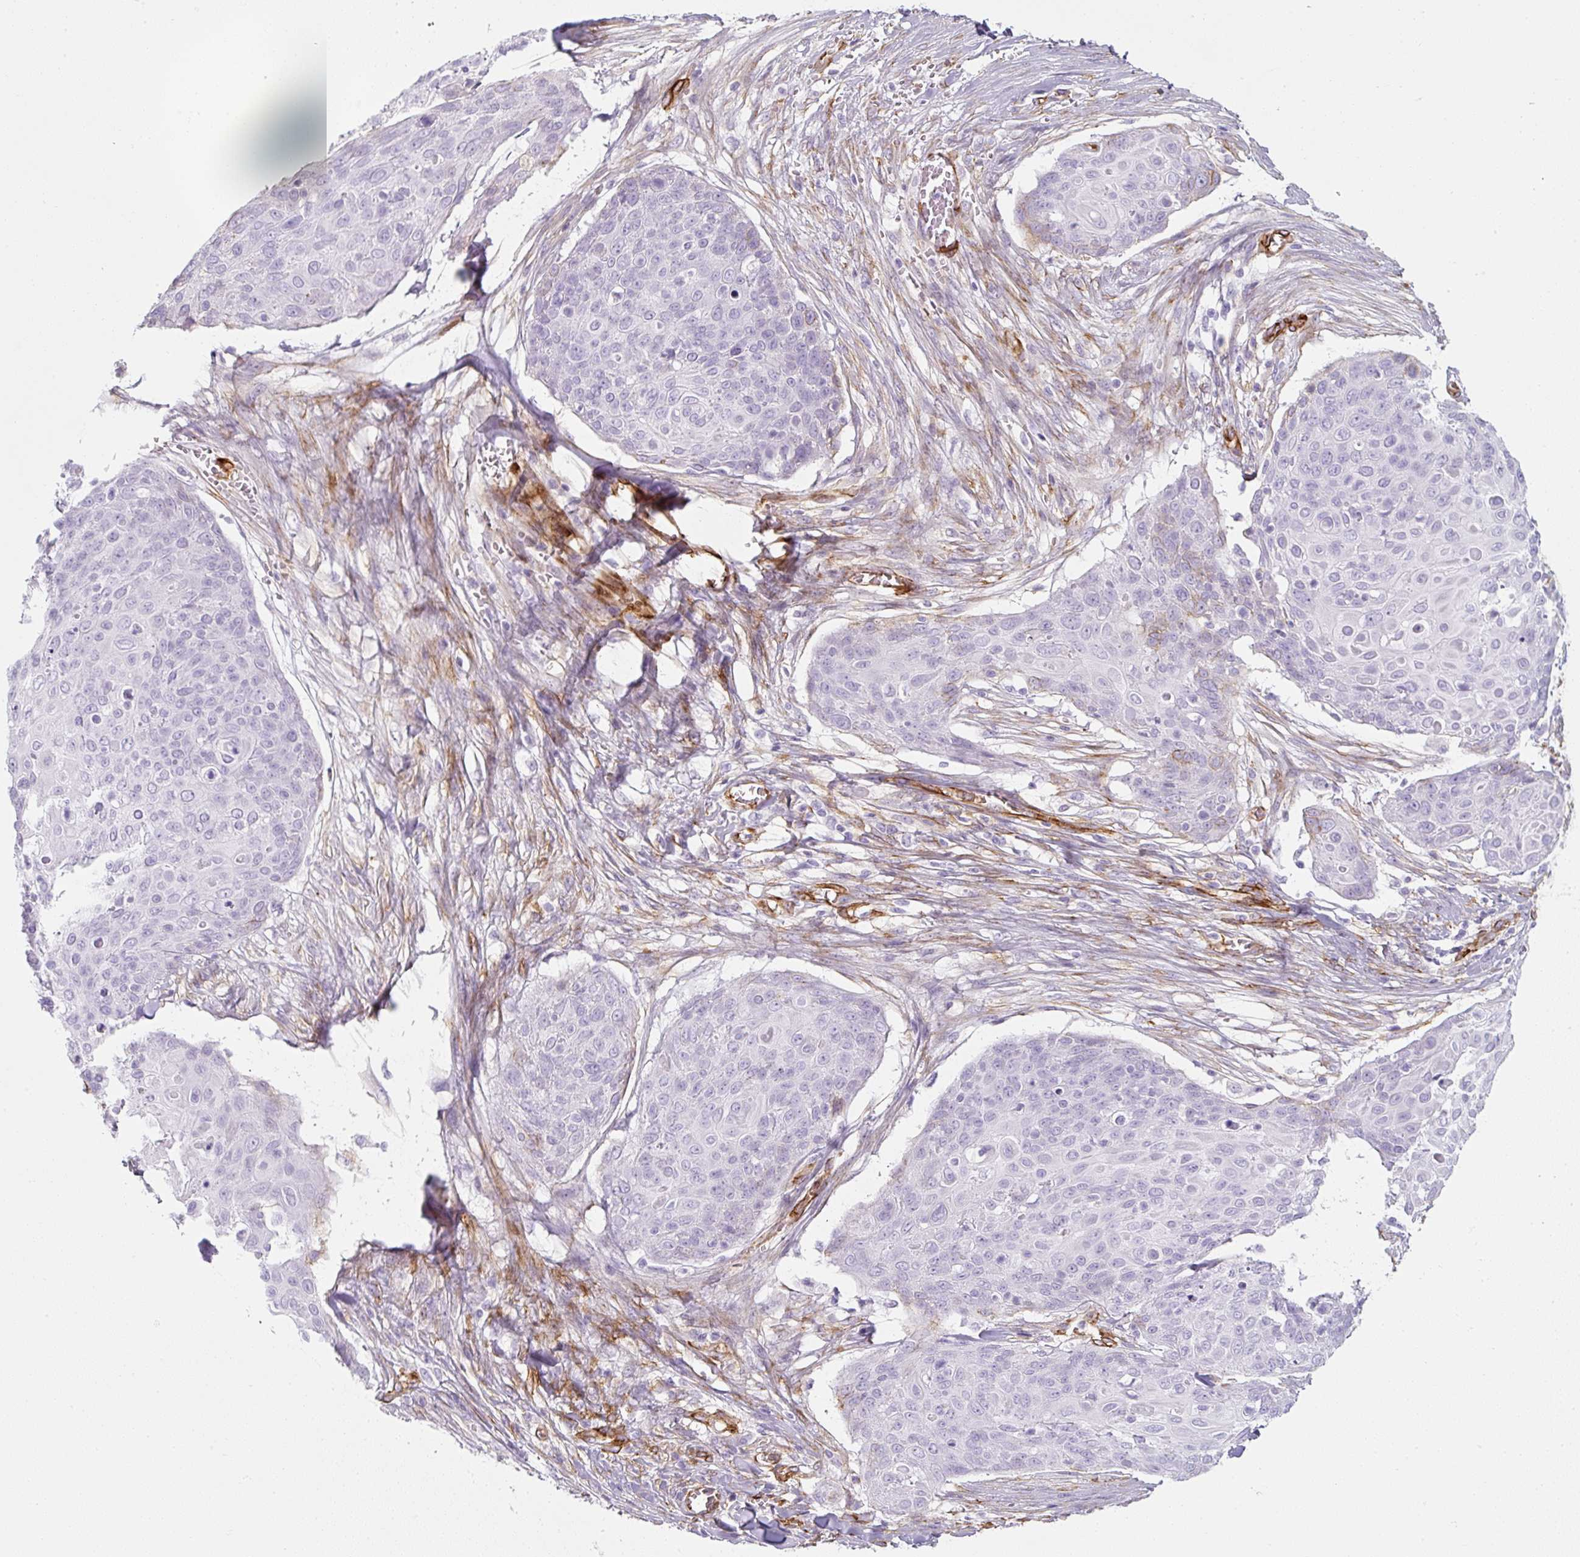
{"staining": {"intensity": "negative", "quantity": "none", "location": "none"}, "tissue": "skin cancer", "cell_type": "Tumor cells", "image_type": "cancer", "snomed": [{"axis": "morphology", "description": "Squamous cell carcinoma, NOS"}, {"axis": "topography", "description": "Skin"}, {"axis": "topography", "description": "Vulva"}], "caption": "Protein analysis of skin cancer (squamous cell carcinoma) shows no significant expression in tumor cells.", "gene": "CAVIN3", "patient": {"sex": "female", "age": 85}}